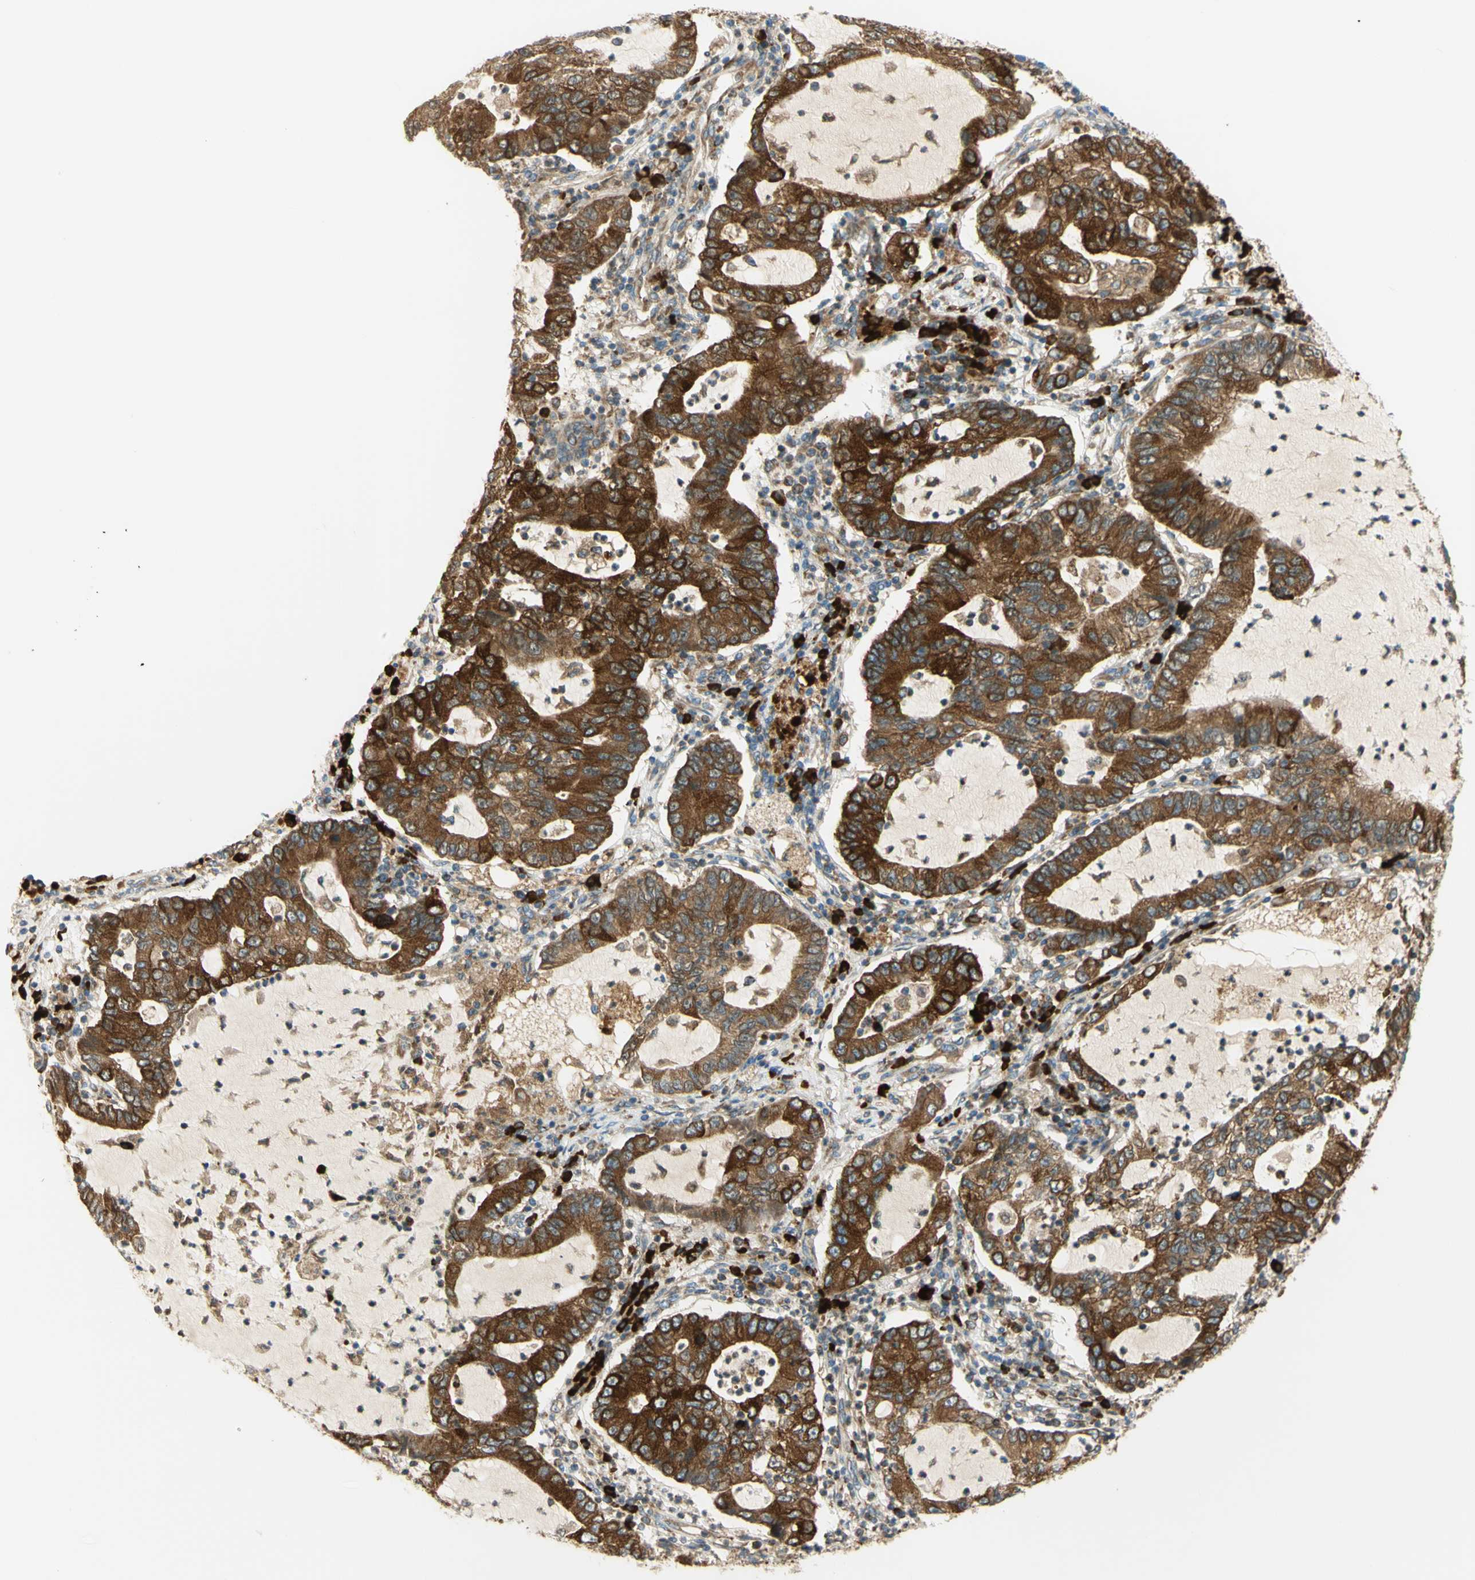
{"staining": {"intensity": "strong", "quantity": ">75%", "location": "cytoplasmic/membranous"}, "tissue": "lung cancer", "cell_type": "Tumor cells", "image_type": "cancer", "snomed": [{"axis": "morphology", "description": "Adenocarcinoma, NOS"}, {"axis": "topography", "description": "Lung"}], "caption": "Tumor cells display high levels of strong cytoplasmic/membranous staining in about >75% of cells in lung cancer. (Brightfield microscopy of DAB IHC at high magnification).", "gene": "MANF", "patient": {"sex": "female", "age": 51}}